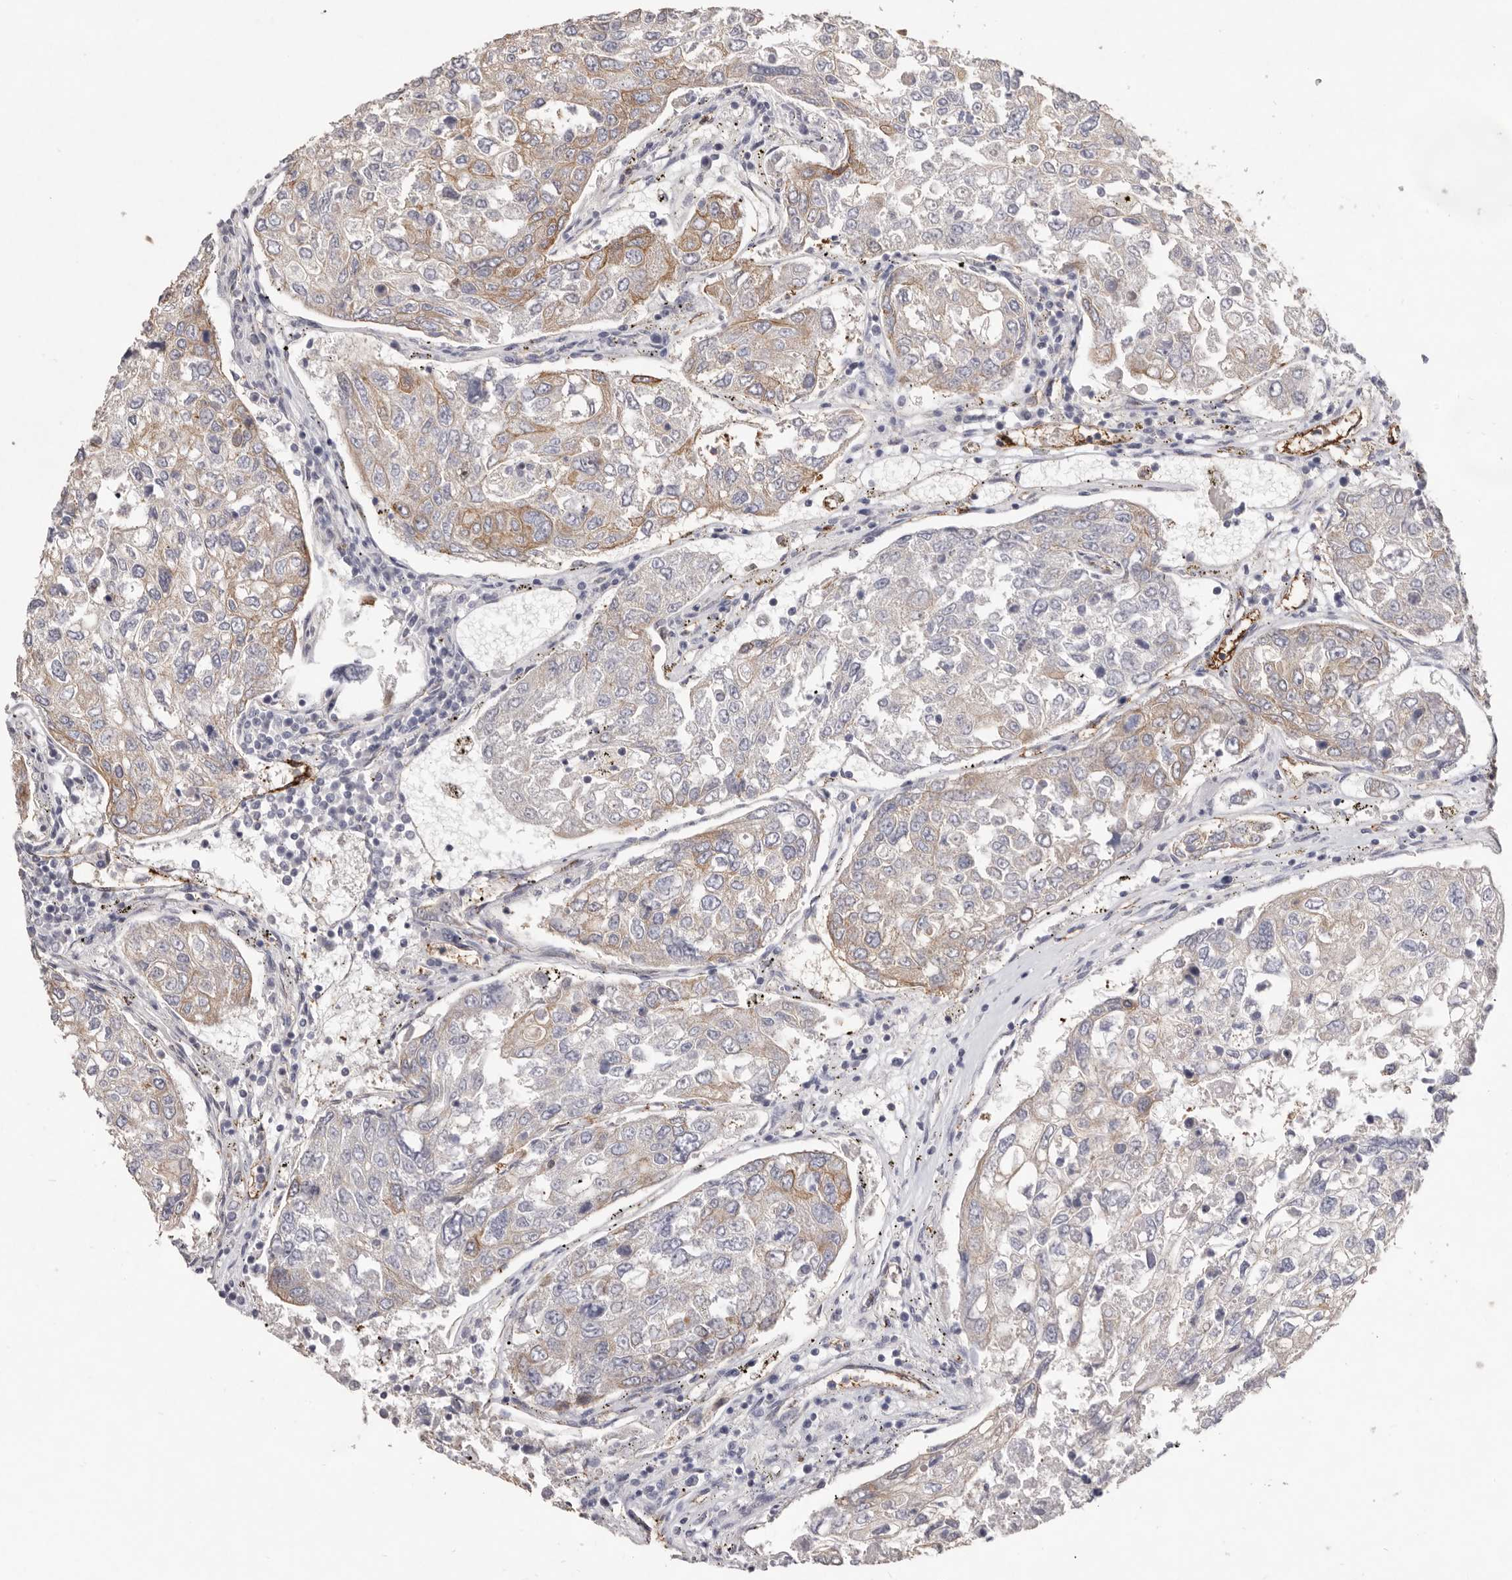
{"staining": {"intensity": "moderate", "quantity": "<25%", "location": "cytoplasmic/membranous"}, "tissue": "urothelial cancer", "cell_type": "Tumor cells", "image_type": "cancer", "snomed": [{"axis": "morphology", "description": "Urothelial carcinoma, High grade"}, {"axis": "topography", "description": "Lymph node"}, {"axis": "topography", "description": "Urinary bladder"}], "caption": "Protein expression analysis of human urothelial carcinoma (high-grade) reveals moderate cytoplasmic/membranous positivity in about <25% of tumor cells.", "gene": "ZYG11B", "patient": {"sex": "male", "age": 51}}